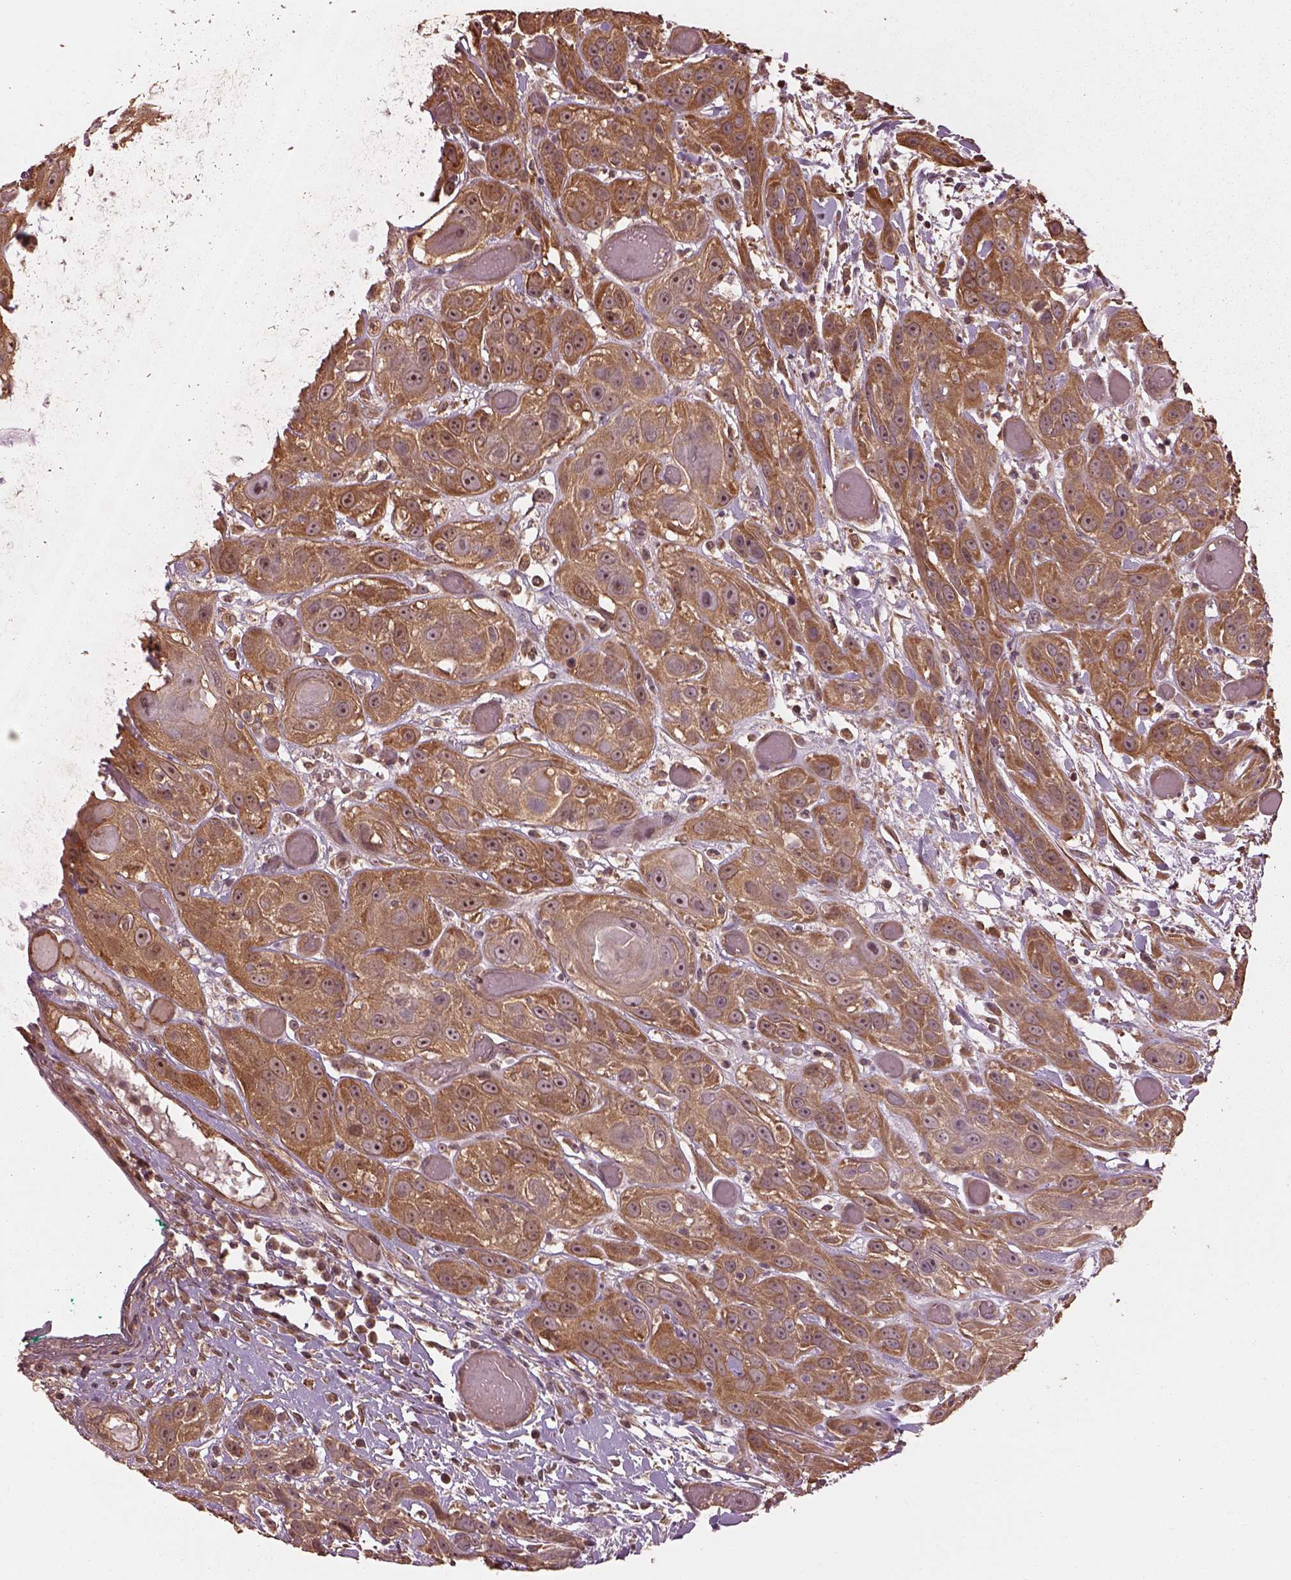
{"staining": {"intensity": "moderate", "quantity": ">75%", "location": "cytoplasmic/membranous"}, "tissue": "head and neck cancer", "cell_type": "Tumor cells", "image_type": "cancer", "snomed": [{"axis": "morphology", "description": "Normal tissue, NOS"}, {"axis": "morphology", "description": "Squamous cell carcinoma, NOS"}, {"axis": "topography", "description": "Oral tissue"}, {"axis": "topography", "description": "Salivary gland"}, {"axis": "topography", "description": "Head-Neck"}], "caption": "Human squamous cell carcinoma (head and neck) stained with a protein marker shows moderate staining in tumor cells.", "gene": "METTL4", "patient": {"sex": "female", "age": 62}}